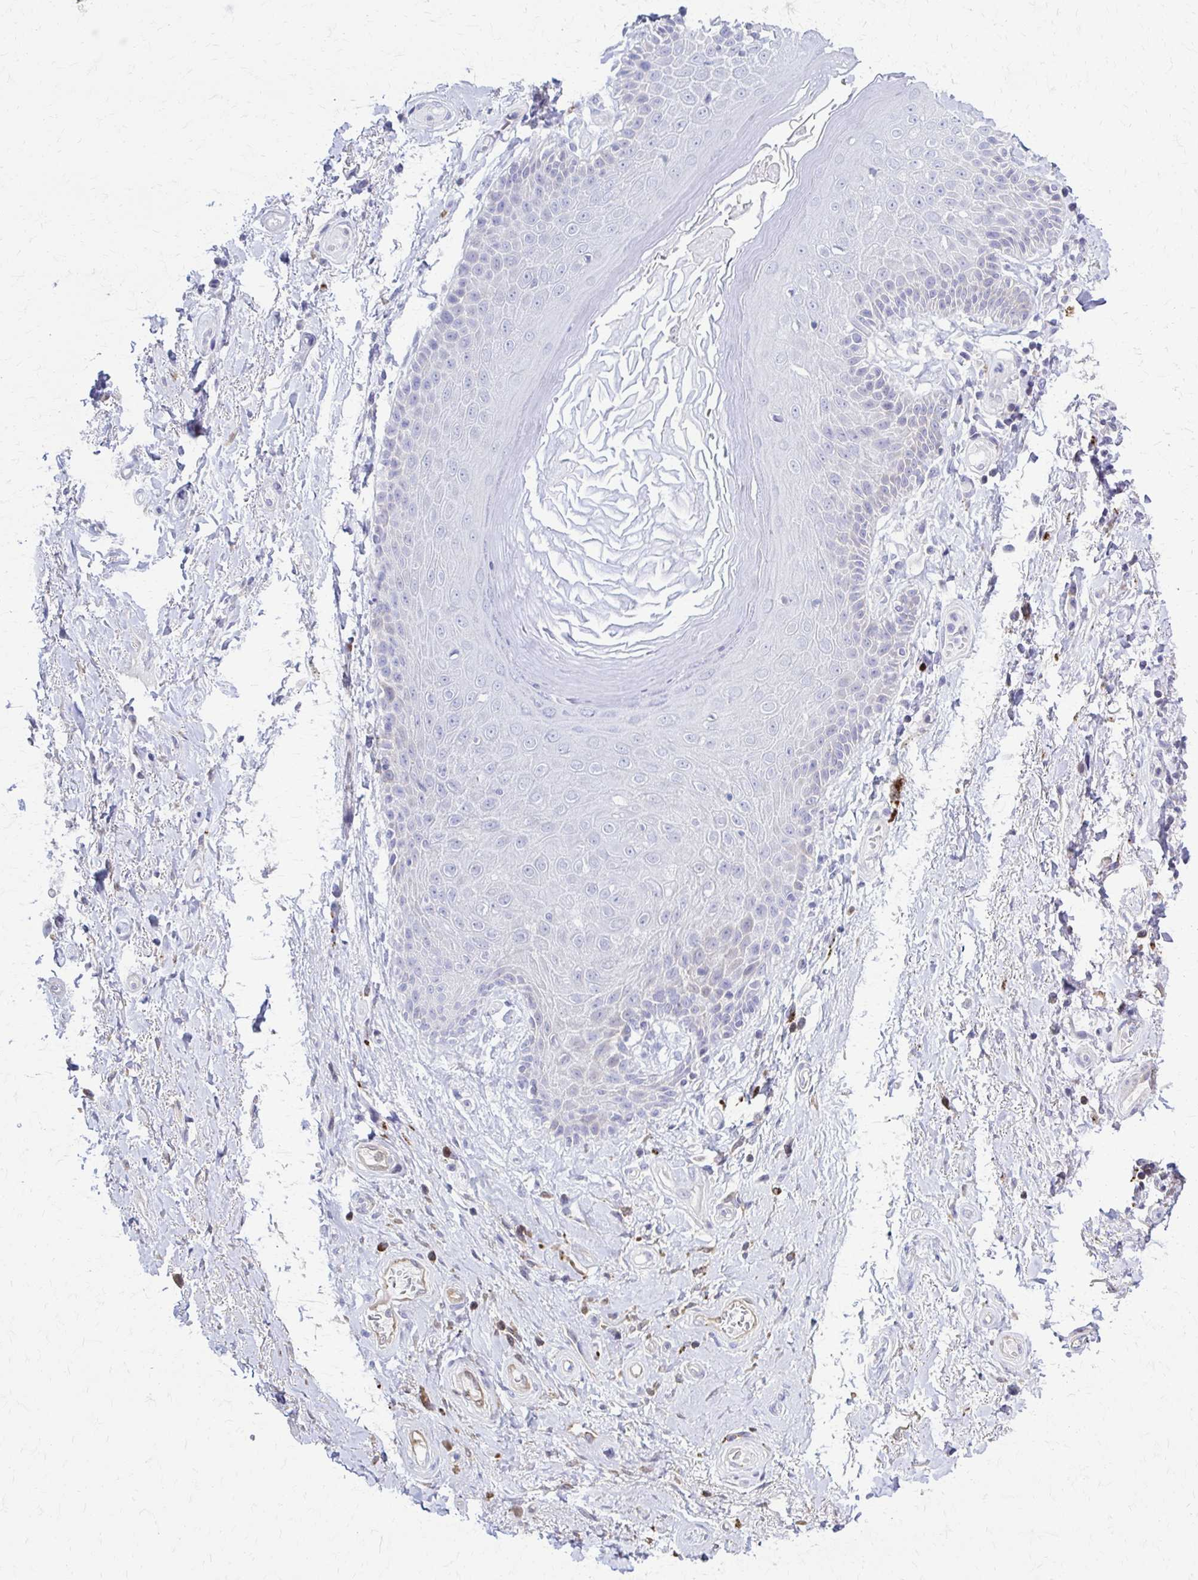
{"staining": {"intensity": "negative", "quantity": "none", "location": "none"}, "tissue": "adipose tissue", "cell_type": "Adipocytes", "image_type": "normal", "snomed": [{"axis": "morphology", "description": "Normal tissue, NOS"}, {"axis": "topography", "description": "Peripheral nerve tissue"}], "caption": "Immunohistochemistry photomicrograph of unremarkable adipose tissue: adipose tissue stained with DAB (3,3'-diaminobenzidine) shows no significant protein expression in adipocytes. The staining is performed using DAB (3,3'-diaminobenzidine) brown chromogen with nuclei counter-stained in using hematoxylin.", "gene": "RHOBTB2", "patient": {"sex": "male", "age": 51}}